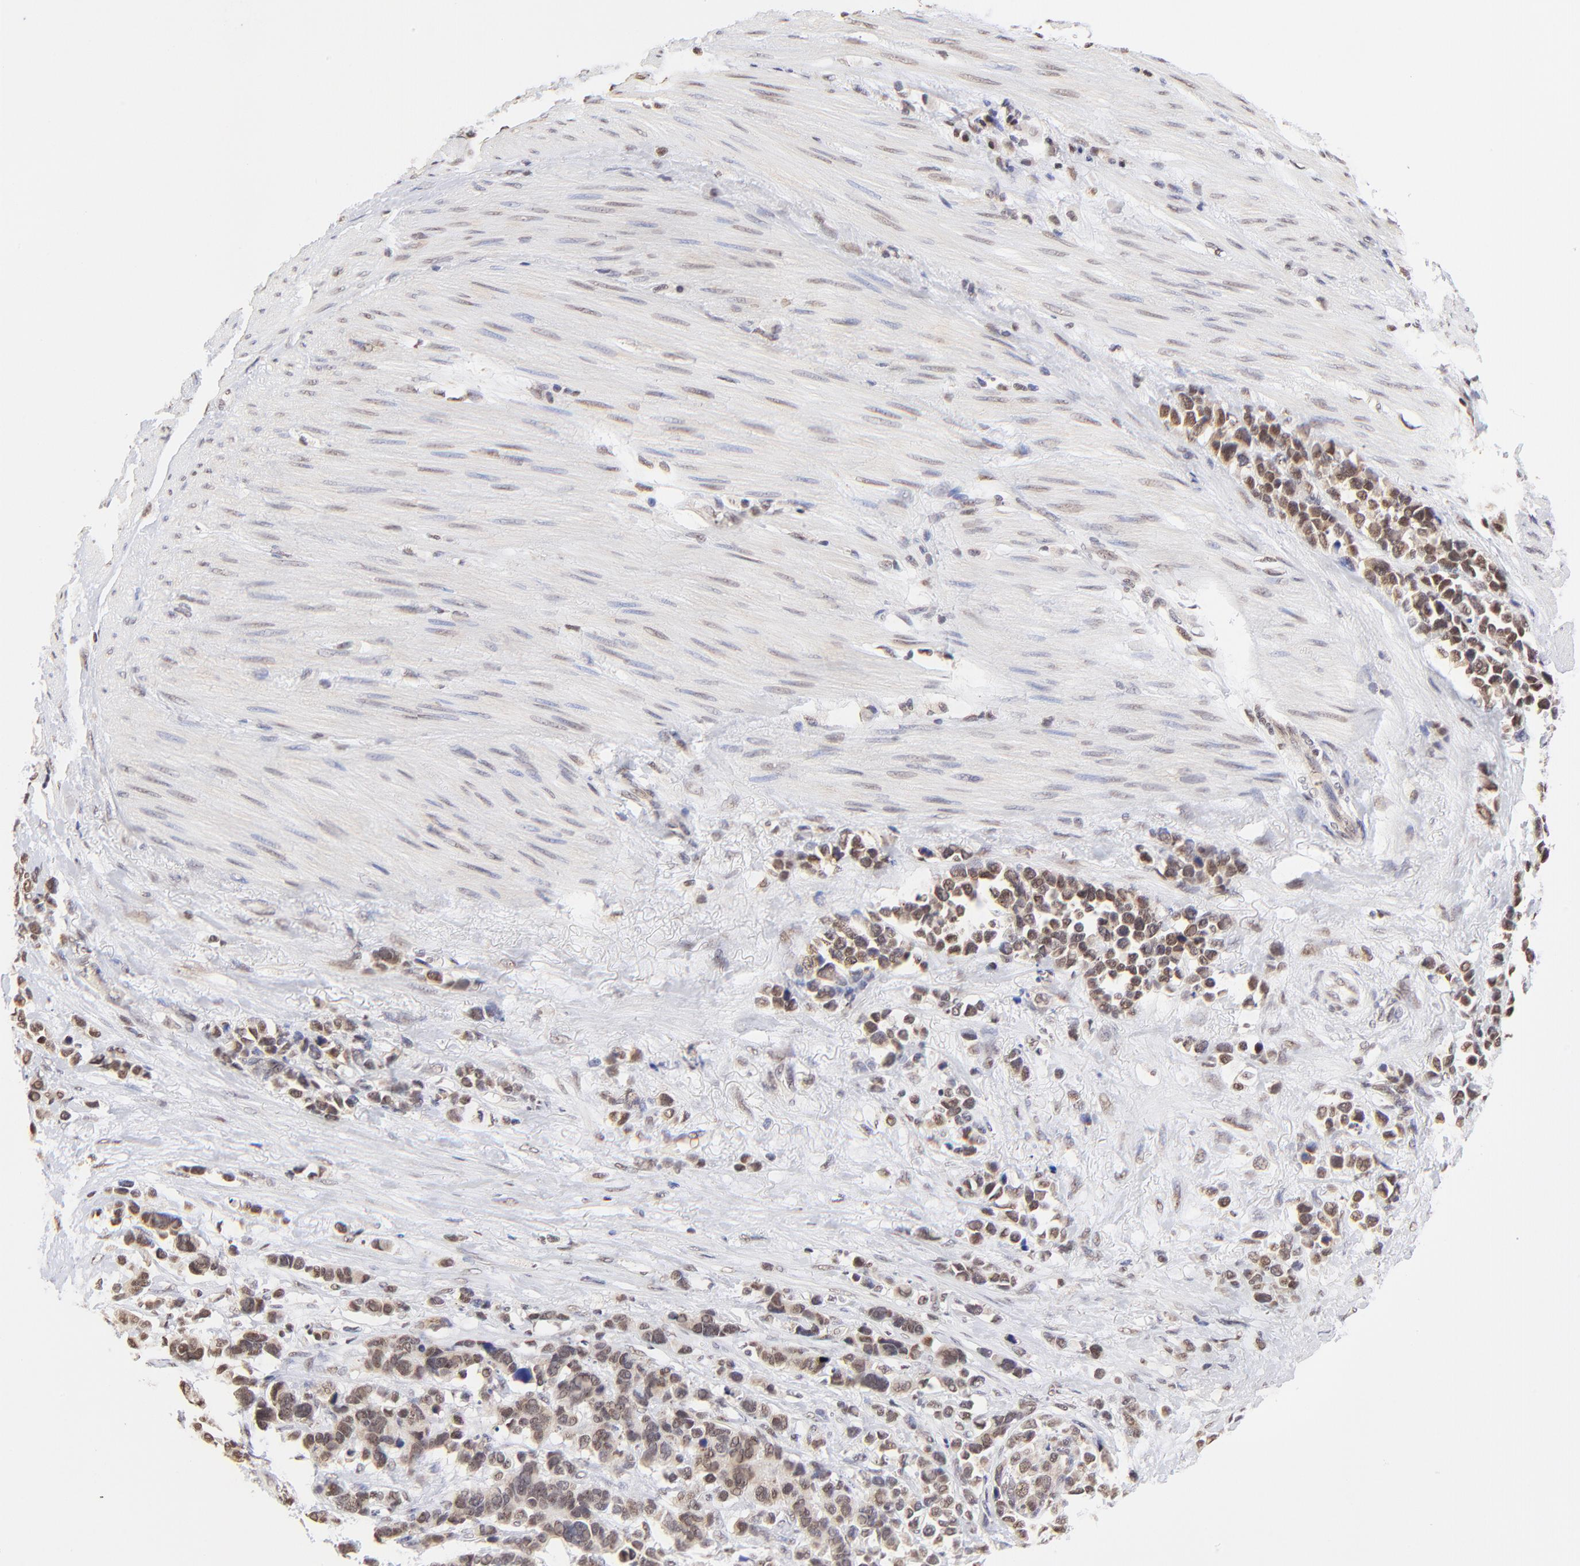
{"staining": {"intensity": "weak", "quantity": ">75%", "location": "nuclear"}, "tissue": "stomach cancer", "cell_type": "Tumor cells", "image_type": "cancer", "snomed": [{"axis": "morphology", "description": "Adenocarcinoma, NOS"}, {"axis": "topography", "description": "Stomach, upper"}], "caption": "Approximately >75% of tumor cells in human adenocarcinoma (stomach) display weak nuclear protein positivity as visualized by brown immunohistochemical staining.", "gene": "ZNF670", "patient": {"sex": "male", "age": 71}}